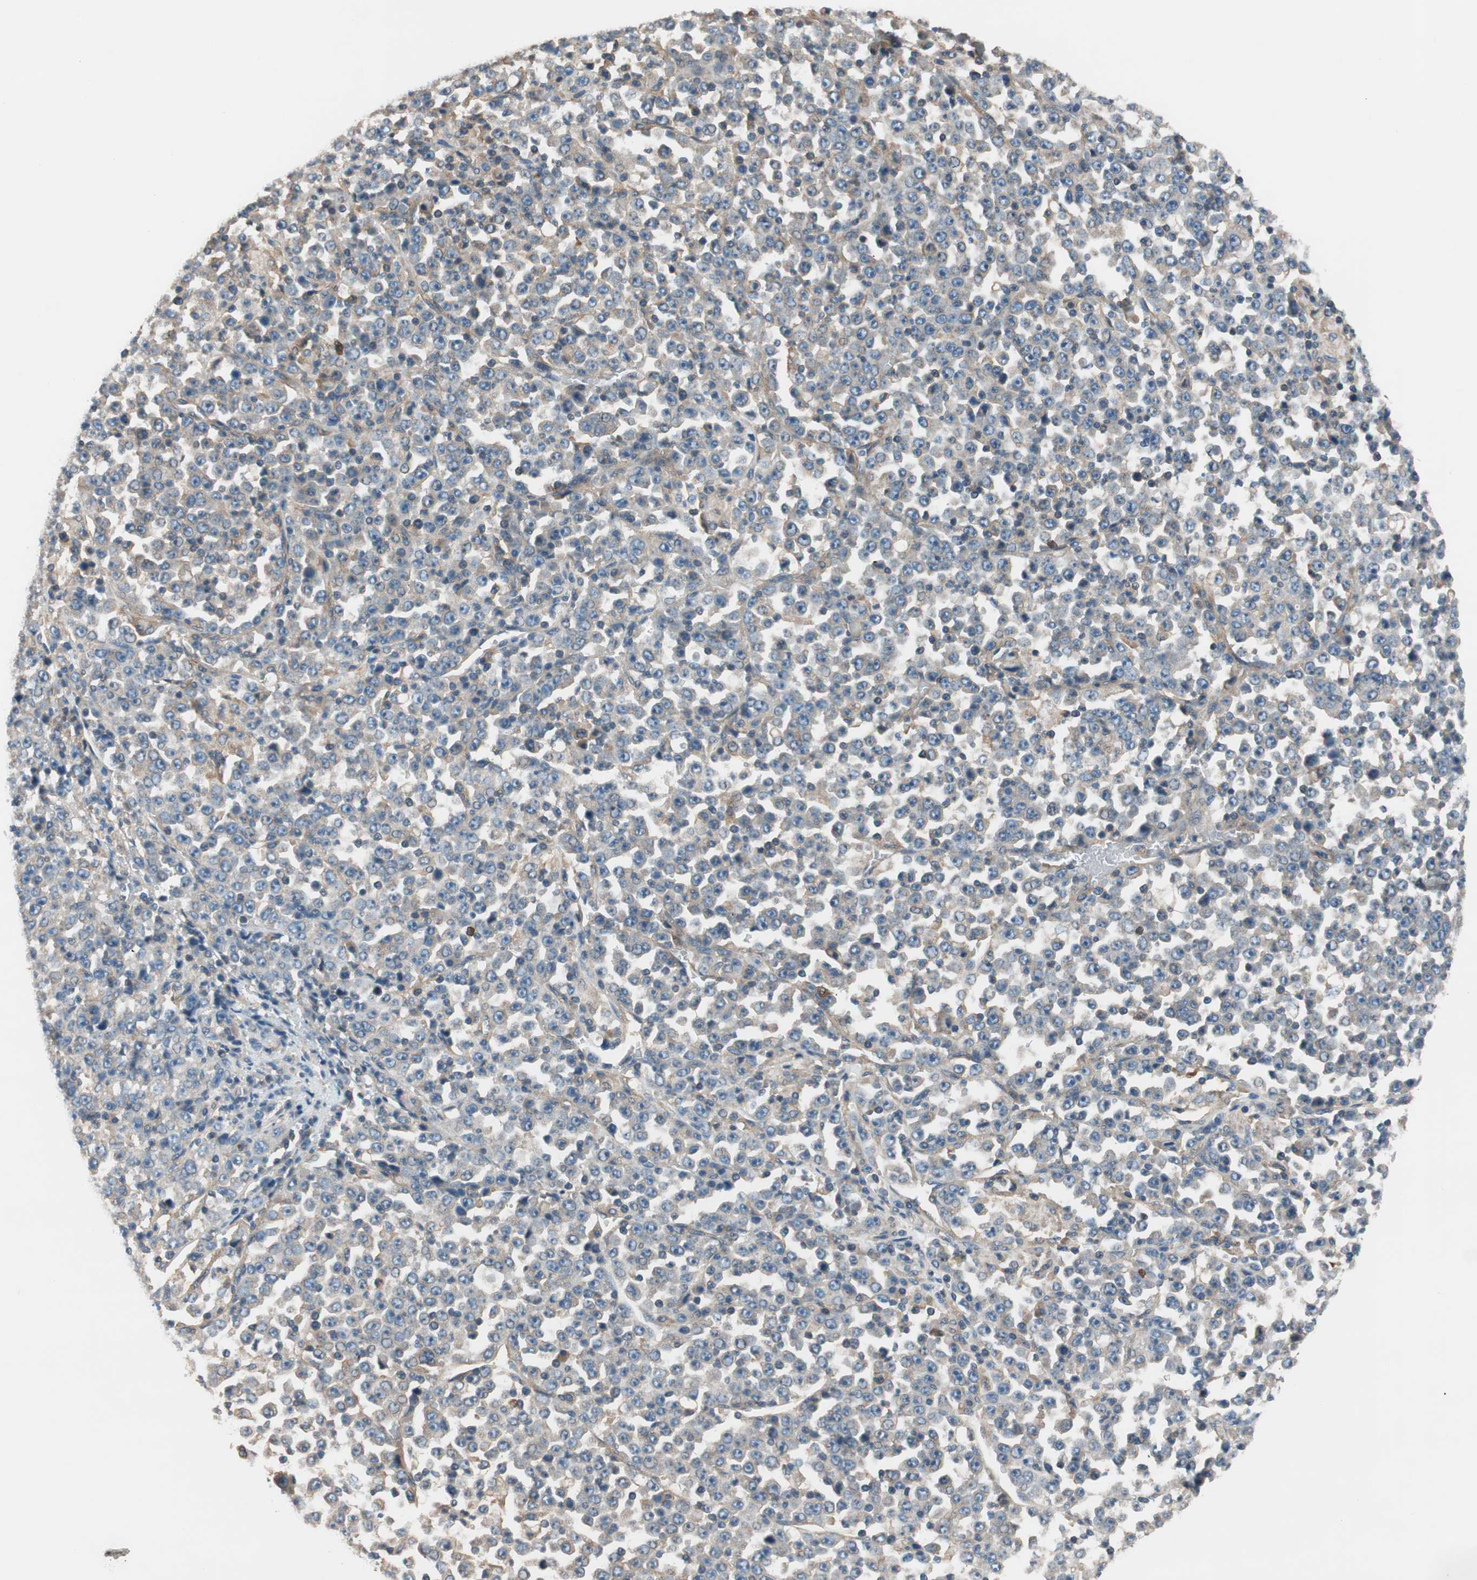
{"staining": {"intensity": "weak", "quantity": "<25%", "location": "cytoplasmic/membranous"}, "tissue": "stomach cancer", "cell_type": "Tumor cells", "image_type": "cancer", "snomed": [{"axis": "morphology", "description": "Normal tissue, NOS"}, {"axis": "morphology", "description": "Adenocarcinoma, NOS"}, {"axis": "topography", "description": "Stomach, upper"}, {"axis": "topography", "description": "Stomach"}], "caption": "High power microscopy micrograph of an immunohistochemistry (IHC) histopathology image of stomach adenocarcinoma, revealing no significant staining in tumor cells.", "gene": "CALML3", "patient": {"sex": "male", "age": 59}}